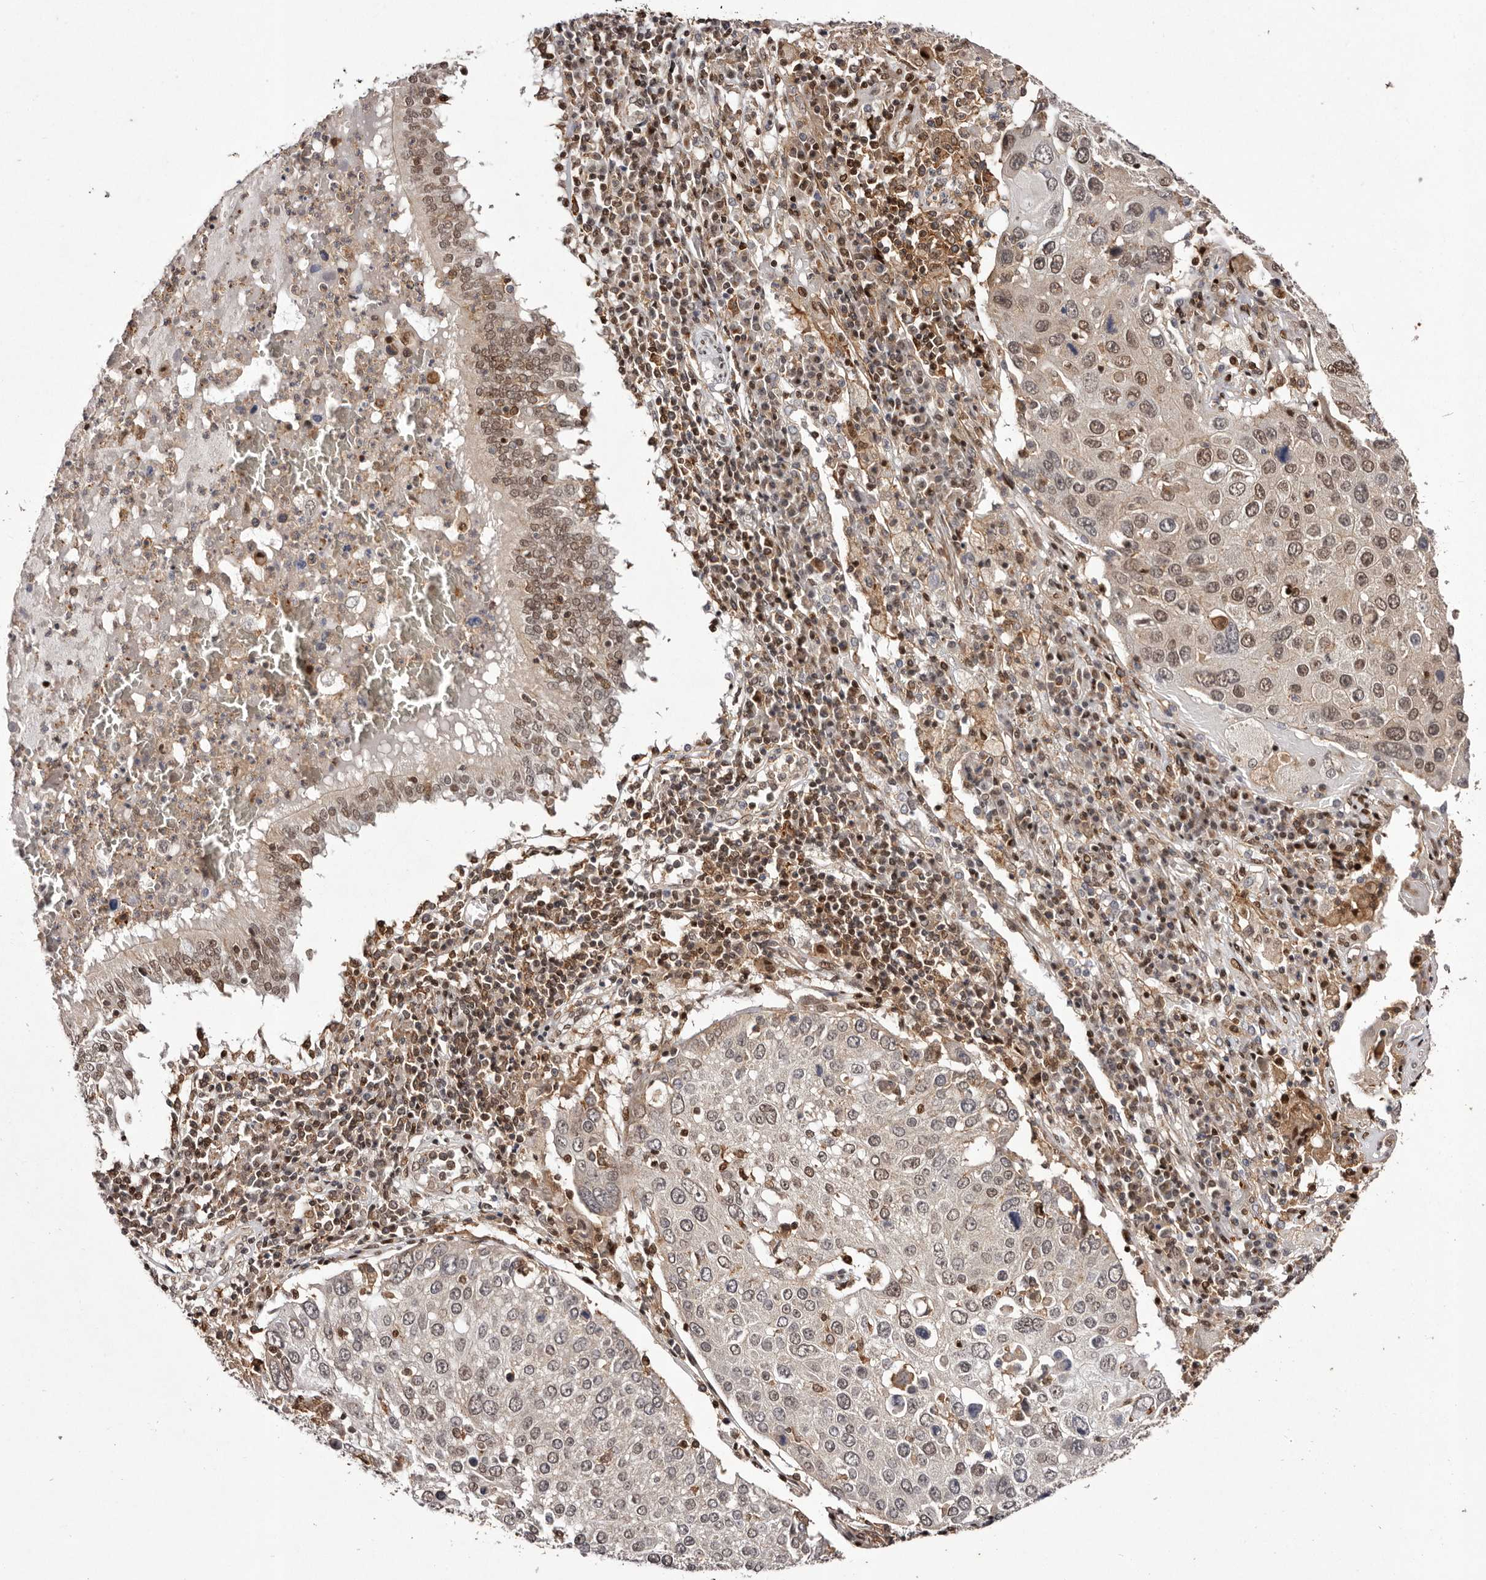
{"staining": {"intensity": "weak", "quantity": "25%-75%", "location": "nuclear"}, "tissue": "lung cancer", "cell_type": "Tumor cells", "image_type": "cancer", "snomed": [{"axis": "morphology", "description": "Squamous cell carcinoma, NOS"}, {"axis": "topography", "description": "Lung"}], "caption": "IHC of human lung squamous cell carcinoma reveals low levels of weak nuclear staining in approximately 25%-75% of tumor cells.", "gene": "FBXO5", "patient": {"sex": "male", "age": 65}}